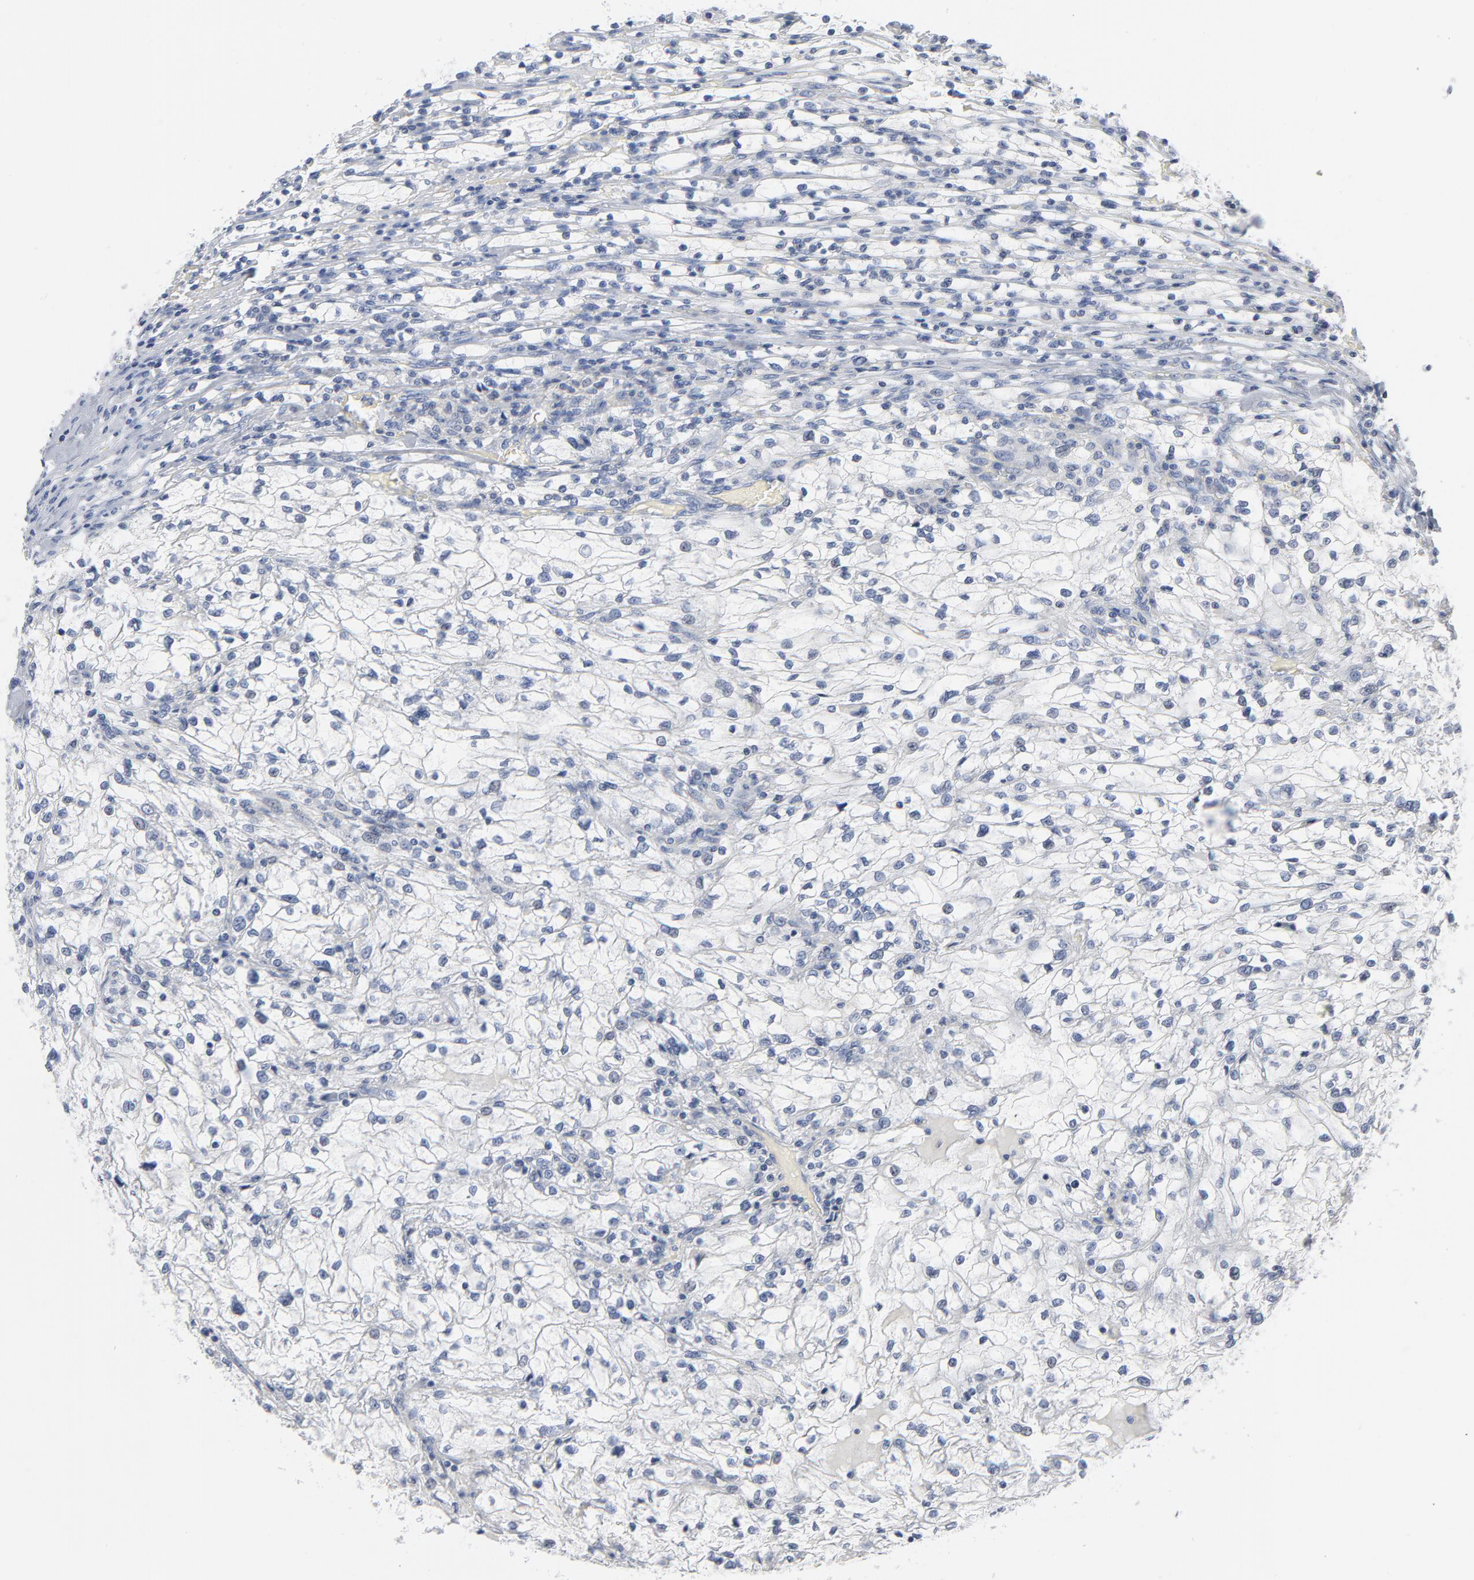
{"staining": {"intensity": "negative", "quantity": "none", "location": "none"}, "tissue": "renal cancer", "cell_type": "Tumor cells", "image_type": "cancer", "snomed": [{"axis": "morphology", "description": "Adenocarcinoma, NOS"}, {"axis": "topography", "description": "Kidney"}], "caption": "The histopathology image demonstrates no significant staining in tumor cells of renal cancer.", "gene": "PTK2B", "patient": {"sex": "female", "age": 83}}